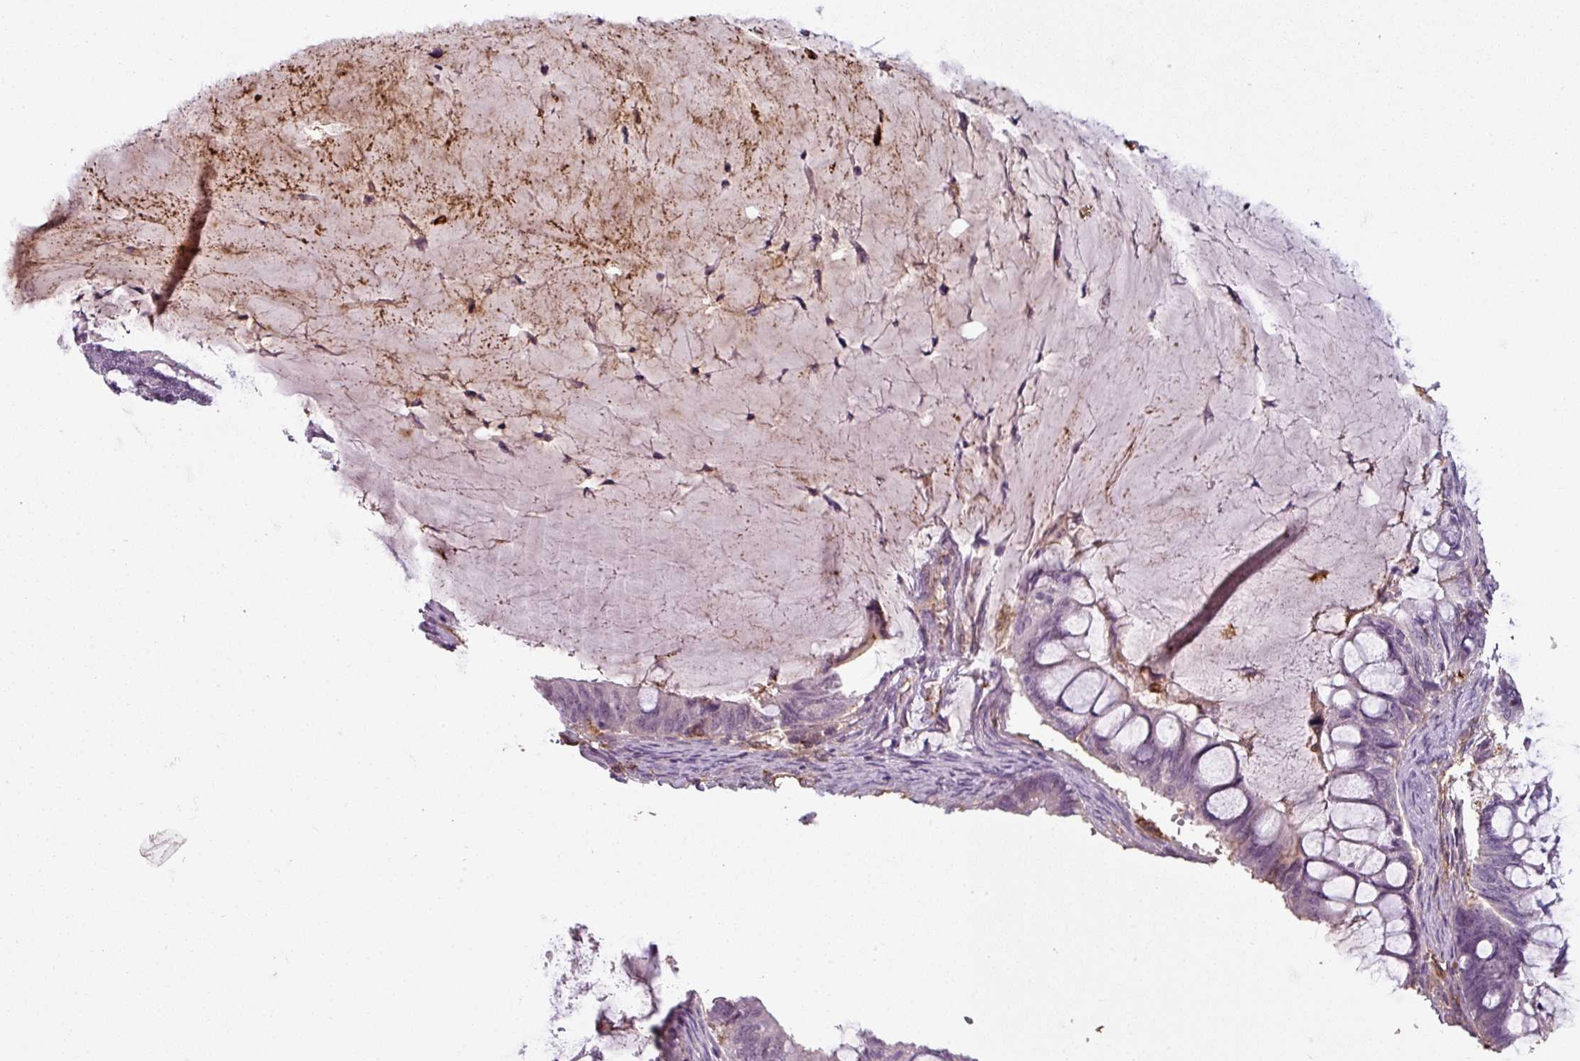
{"staining": {"intensity": "negative", "quantity": "none", "location": "none"}, "tissue": "ovarian cancer", "cell_type": "Tumor cells", "image_type": "cancer", "snomed": [{"axis": "morphology", "description": "Cystadenocarcinoma, mucinous, NOS"}, {"axis": "topography", "description": "Ovary"}], "caption": "This is an immunohistochemistry (IHC) photomicrograph of ovarian cancer. There is no expression in tumor cells.", "gene": "APOC1", "patient": {"sex": "female", "age": 61}}